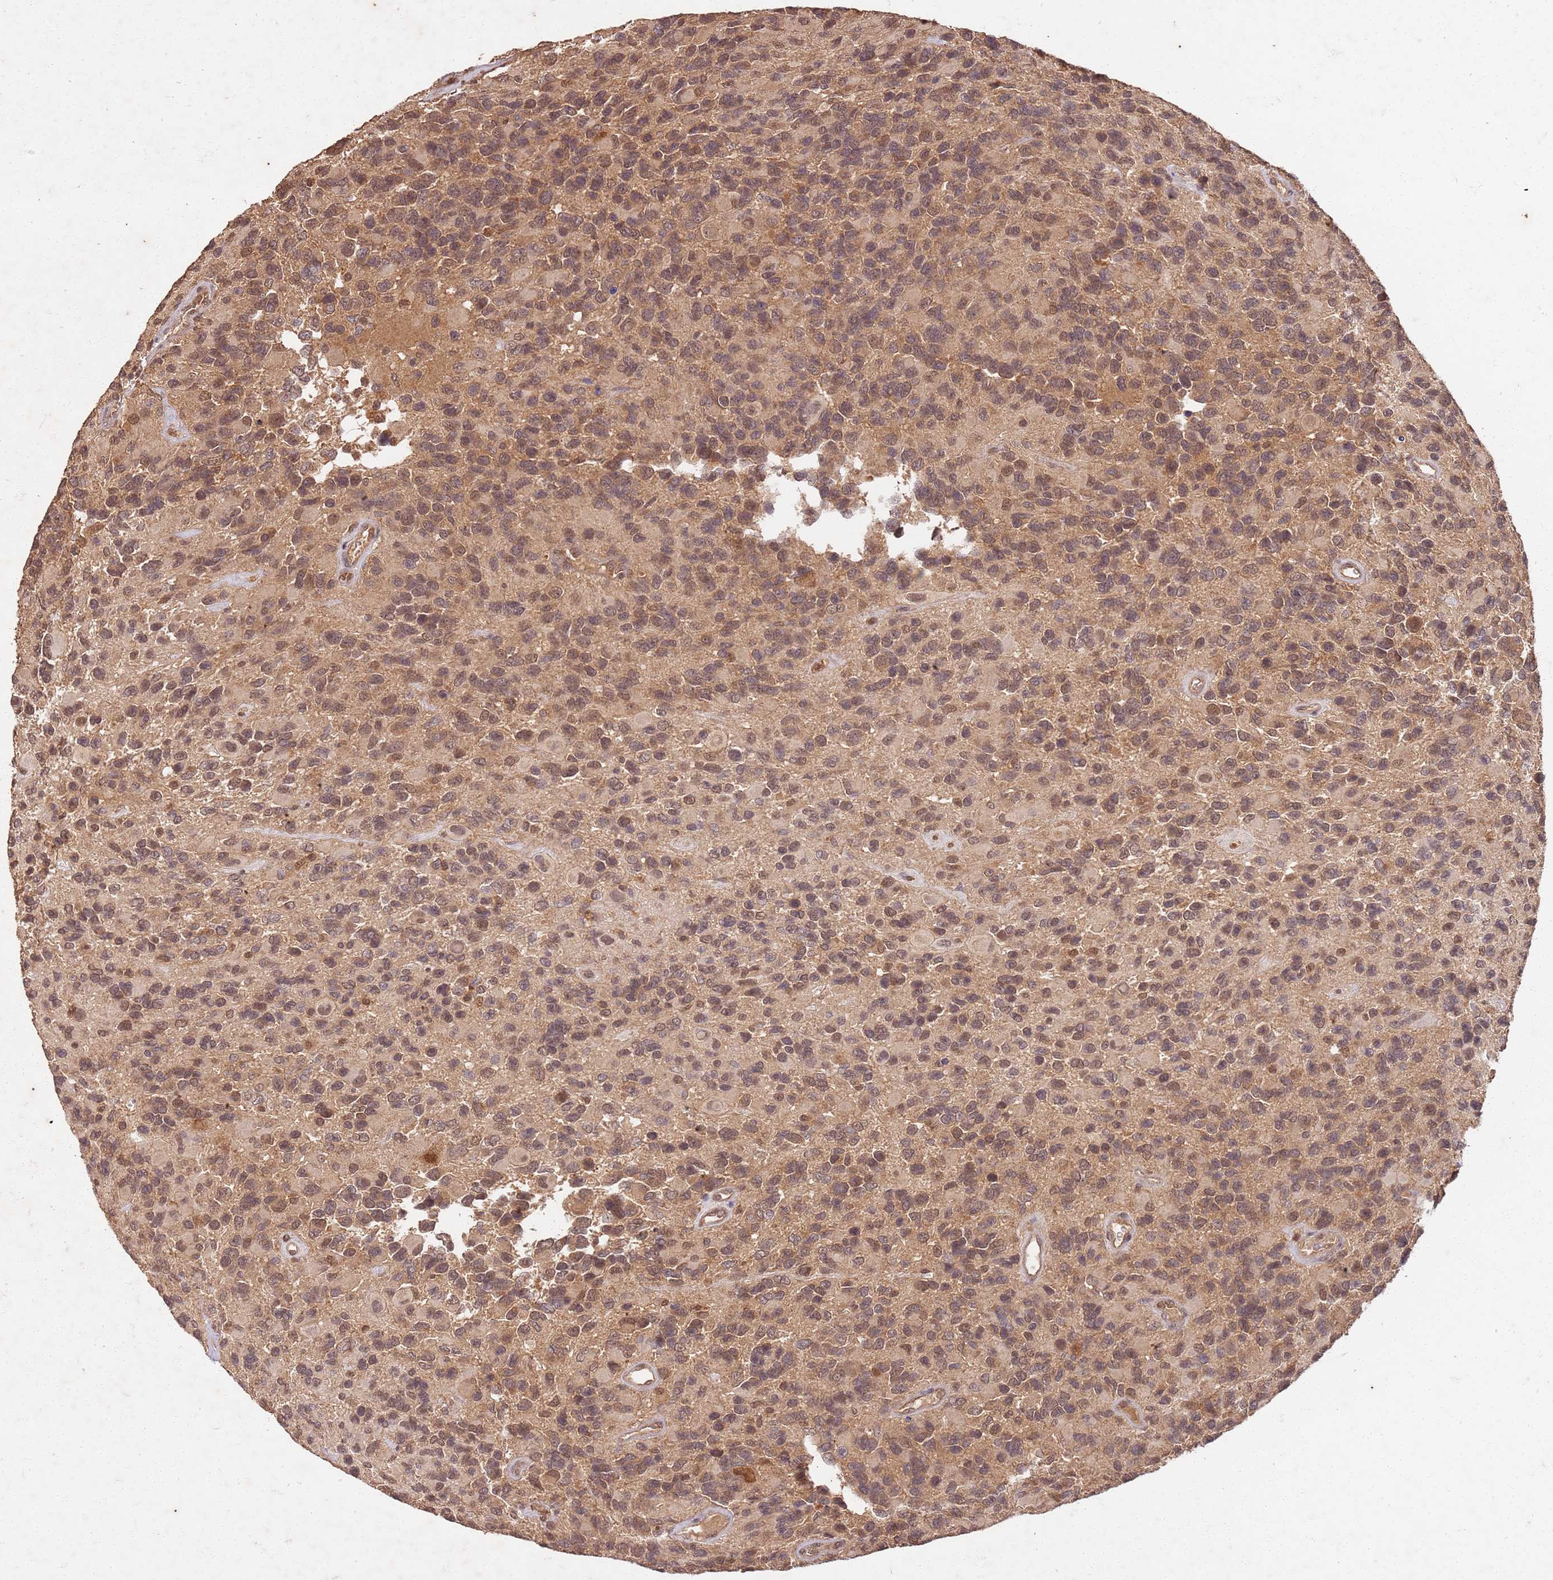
{"staining": {"intensity": "moderate", "quantity": ">75%", "location": "cytoplasmic/membranous,nuclear"}, "tissue": "glioma", "cell_type": "Tumor cells", "image_type": "cancer", "snomed": [{"axis": "morphology", "description": "Glioma, malignant, High grade"}, {"axis": "topography", "description": "Brain"}], "caption": "Malignant glioma (high-grade) stained with DAB (3,3'-diaminobenzidine) IHC reveals medium levels of moderate cytoplasmic/membranous and nuclear staining in about >75% of tumor cells. (DAB = brown stain, brightfield microscopy at high magnification).", "gene": "UBE3A", "patient": {"sex": "male", "age": 77}}